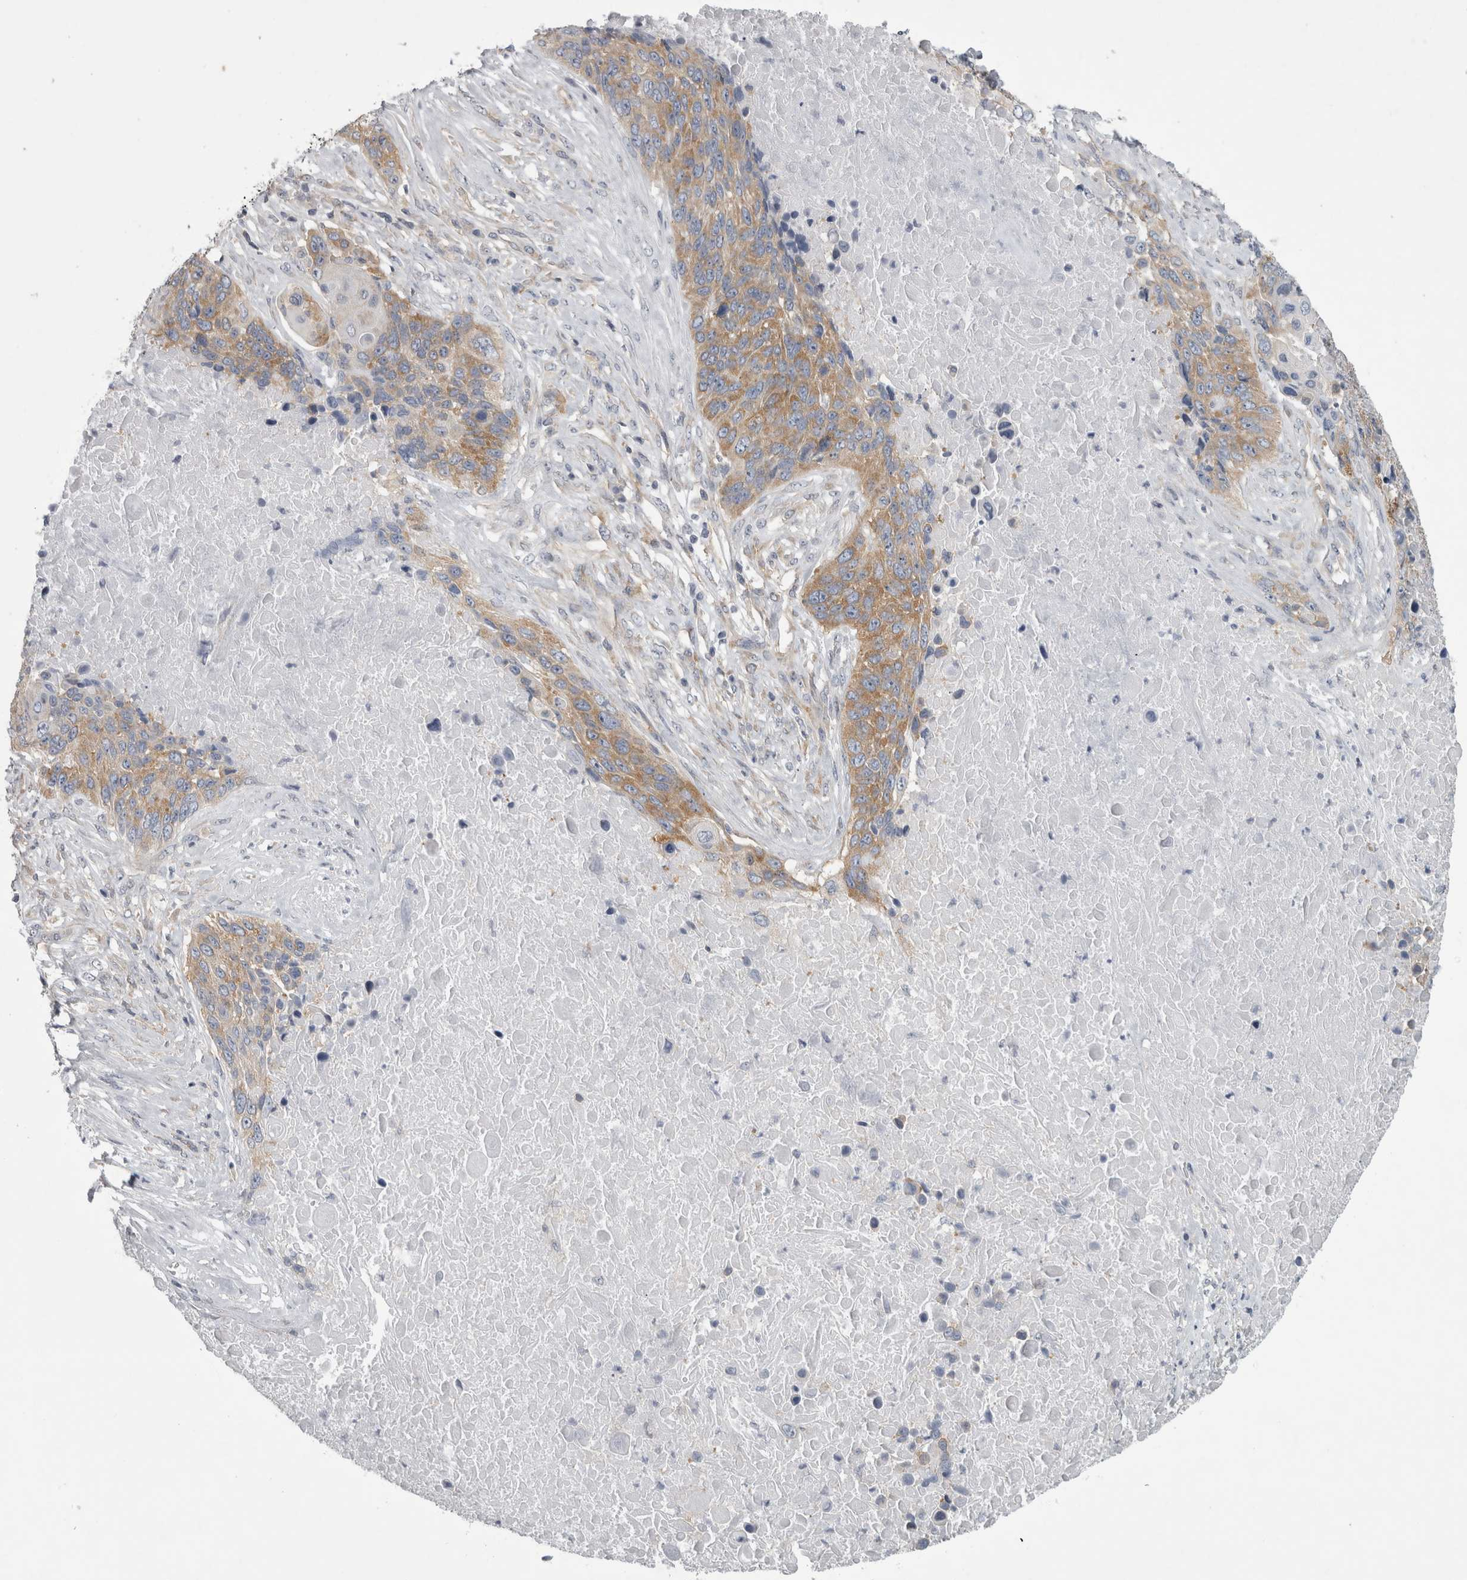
{"staining": {"intensity": "moderate", "quantity": ">75%", "location": "cytoplasmic/membranous"}, "tissue": "lung cancer", "cell_type": "Tumor cells", "image_type": "cancer", "snomed": [{"axis": "morphology", "description": "Squamous cell carcinoma, NOS"}, {"axis": "topography", "description": "Lung"}], "caption": "Immunohistochemistry of human lung cancer demonstrates medium levels of moderate cytoplasmic/membranous staining in approximately >75% of tumor cells.", "gene": "PRRC2C", "patient": {"sex": "male", "age": 66}}